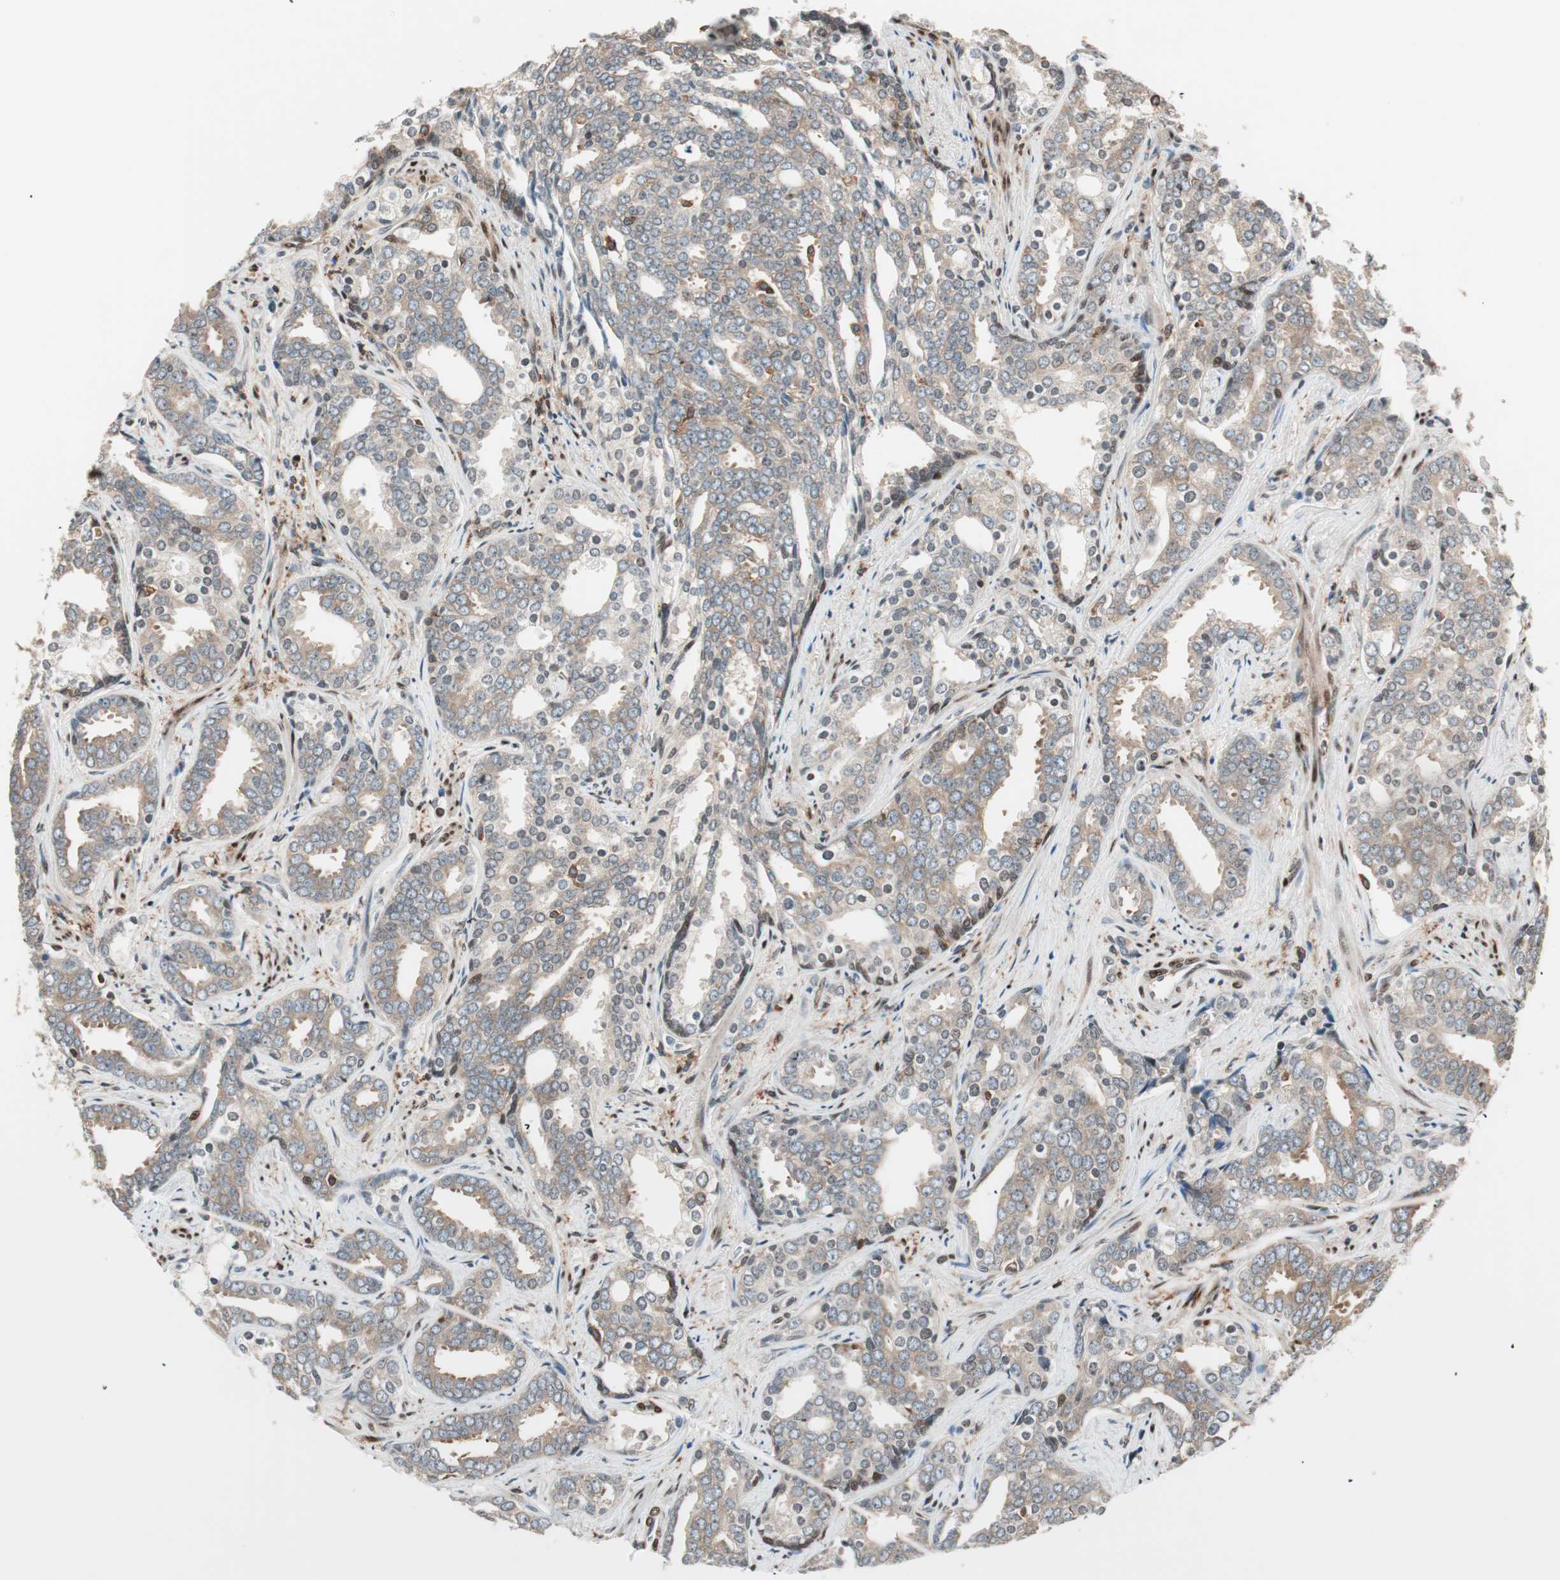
{"staining": {"intensity": "moderate", "quantity": "25%-75%", "location": "cytoplasmic/membranous,nuclear"}, "tissue": "prostate cancer", "cell_type": "Tumor cells", "image_type": "cancer", "snomed": [{"axis": "morphology", "description": "Adenocarcinoma, High grade"}, {"axis": "topography", "description": "Prostate"}], "caption": "Immunohistochemistry (IHC) staining of prostate cancer, which exhibits medium levels of moderate cytoplasmic/membranous and nuclear staining in approximately 25%-75% of tumor cells indicating moderate cytoplasmic/membranous and nuclear protein expression. The staining was performed using DAB (3,3'-diaminobenzidine) (brown) for protein detection and nuclei were counterstained in hematoxylin (blue).", "gene": "BIN1", "patient": {"sex": "male", "age": 67}}